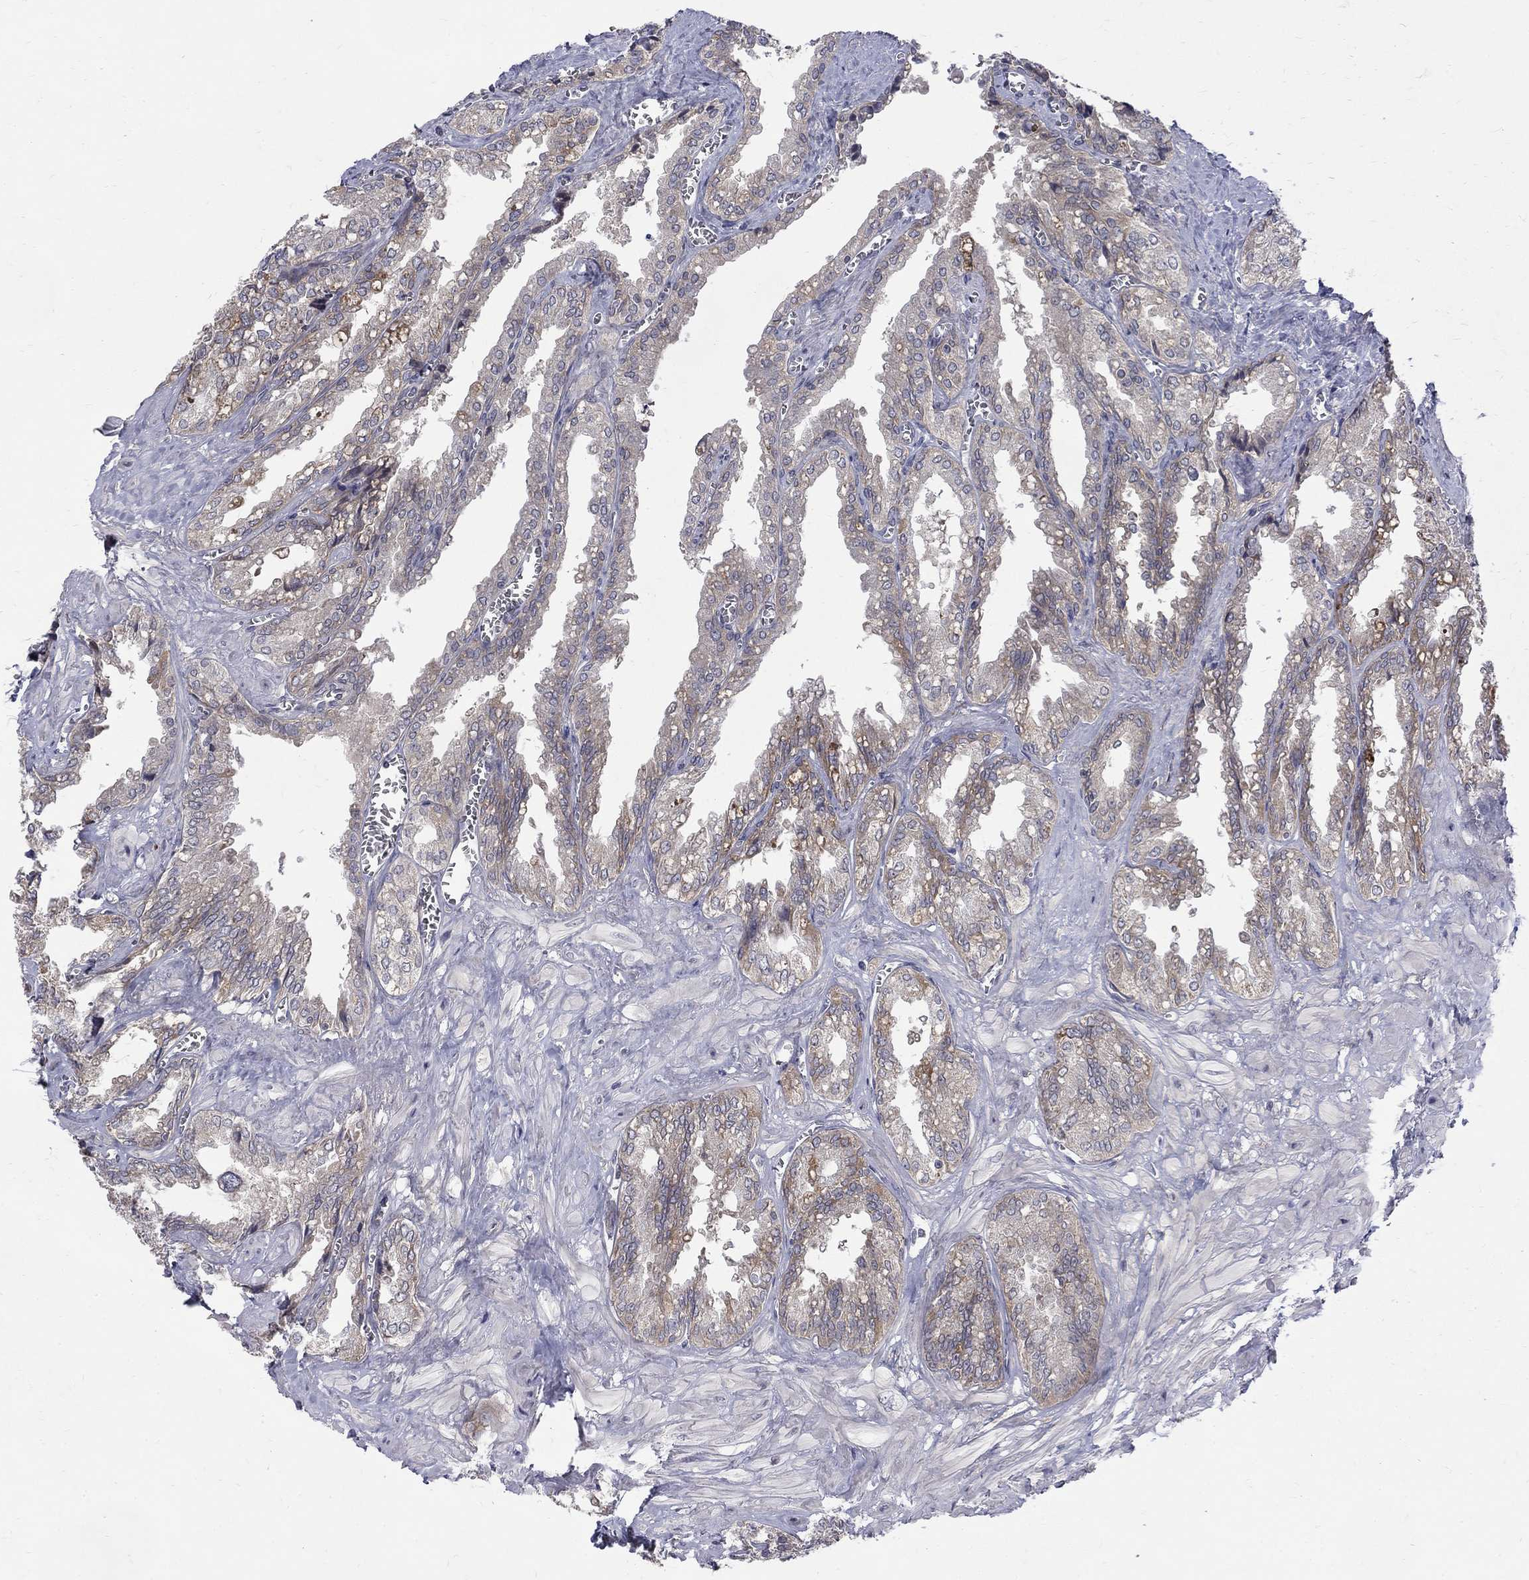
{"staining": {"intensity": "weak", "quantity": "25%-75%", "location": "cytoplasmic/membranous"}, "tissue": "seminal vesicle", "cell_type": "Glandular cells", "image_type": "normal", "snomed": [{"axis": "morphology", "description": "Normal tissue, NOS"}, {"axis": "topography", "description": "Seminal veicle"}], "caption": "Protein staining by immunohistochemistry (IHC) reveals weak cytoplasmic/membranous staining in about 25%-75% of glandular cells in benign seminal vesicle. (Stains: DAB in brown, nuclei in blue, Microscopy: brightfield microscopy at high magnification).", "gene": "SH2B1", "patient": {"sex": "male", "age": 67}}